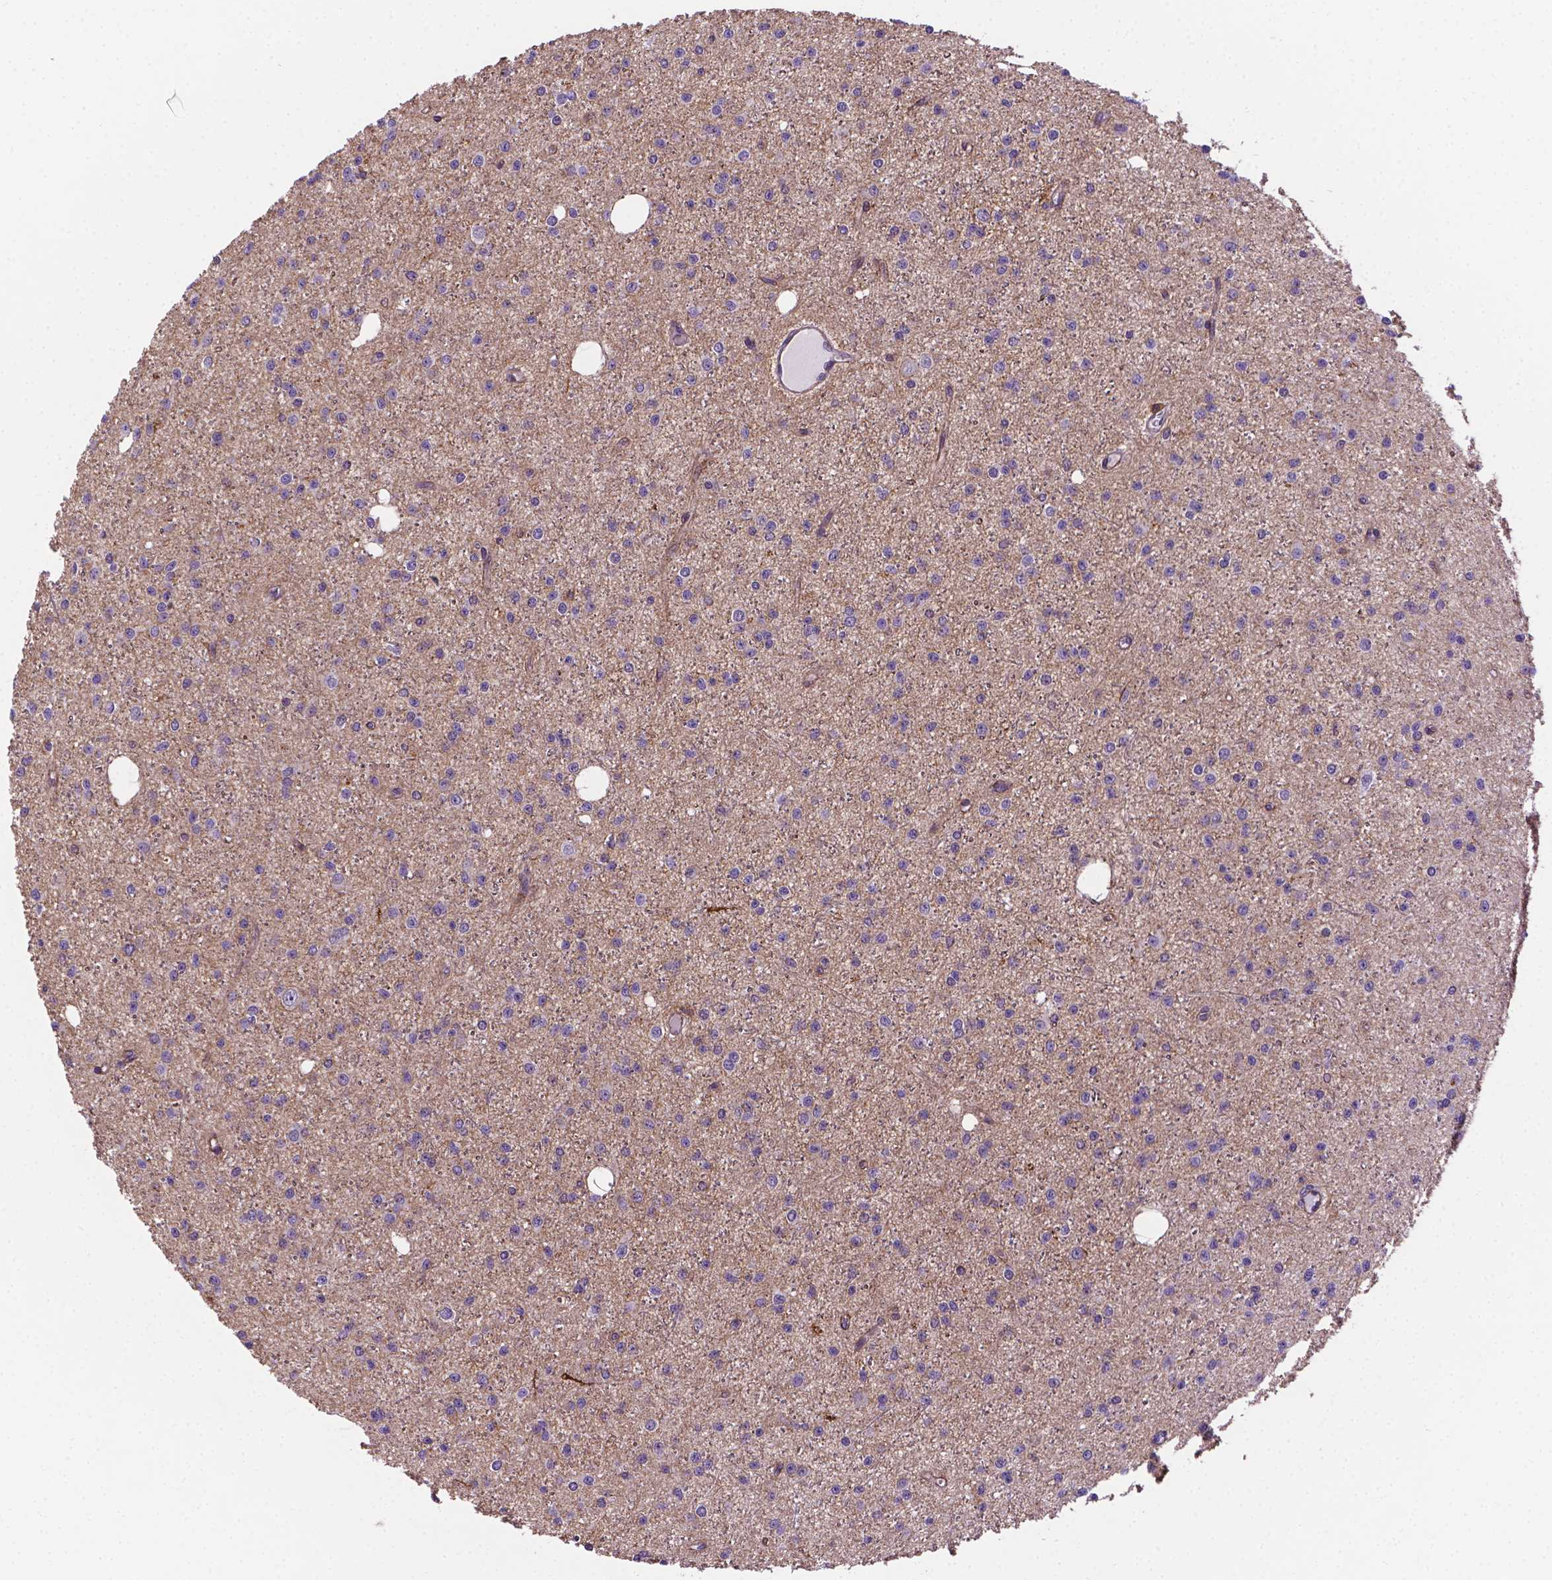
{"staining": {"intensity": "negative", "quantity": "none", "location": "none"}, "tissue": "glioma", "cell_type": "Tumor cells", "image_type": "cancer", "snomed": [{"axis": "morphology", "description": "Glioma, malignant, Low grade"}, {"axis": "topography", "description": "Brain"}], "caption": "DAB immunohistochemical staining of human glioma exhibits no significant expression in tumor cells.", "gene": "ACAD10", "patient": {"sex": "male", "age": 27}}